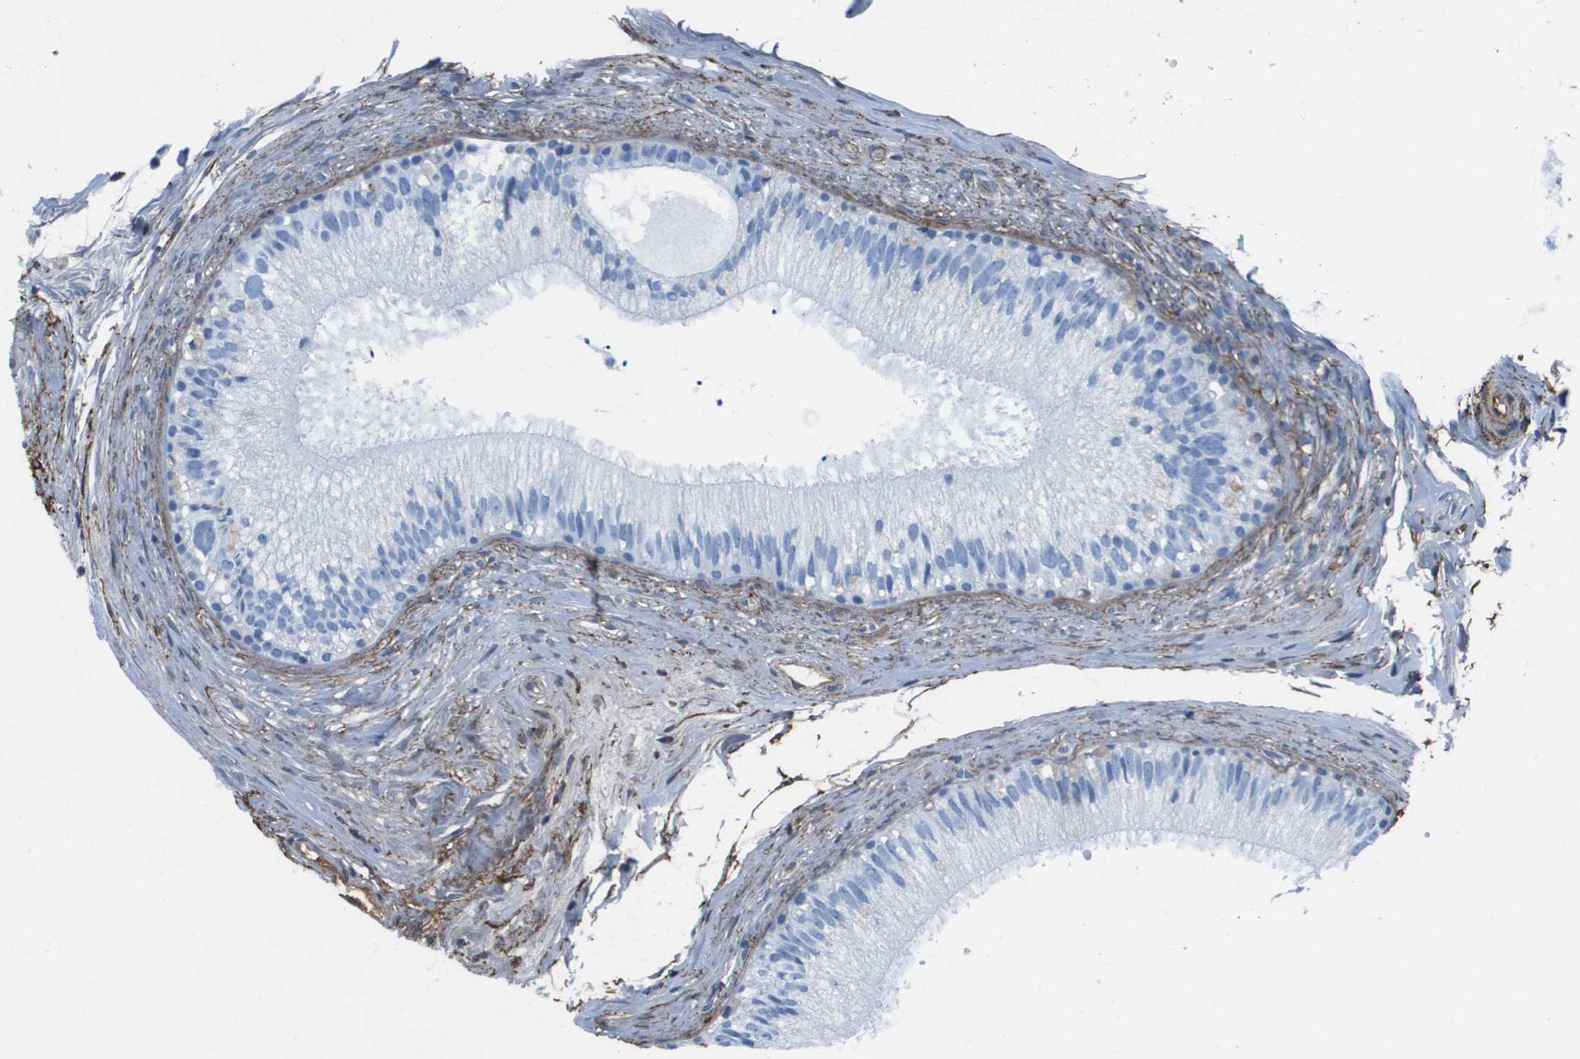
{"staining": {"intensity": "negative", "quantity": "none", "location": "none"}, "tissue": "epididymis", "cell_type": "Glandular cells", "image_type": "normal", "snomed": [{"axis": "morphology", "description": "Normal tissue, NOS"}, {"axis": "topography", "description": "Epididymis"}], "caption": "High power microscopy micrograph of an IHC image of normal epididymis, revealing no significant positivity in glandular cells.", "gene": "VTN", "patient": {"sex": "male", "age": 56}}